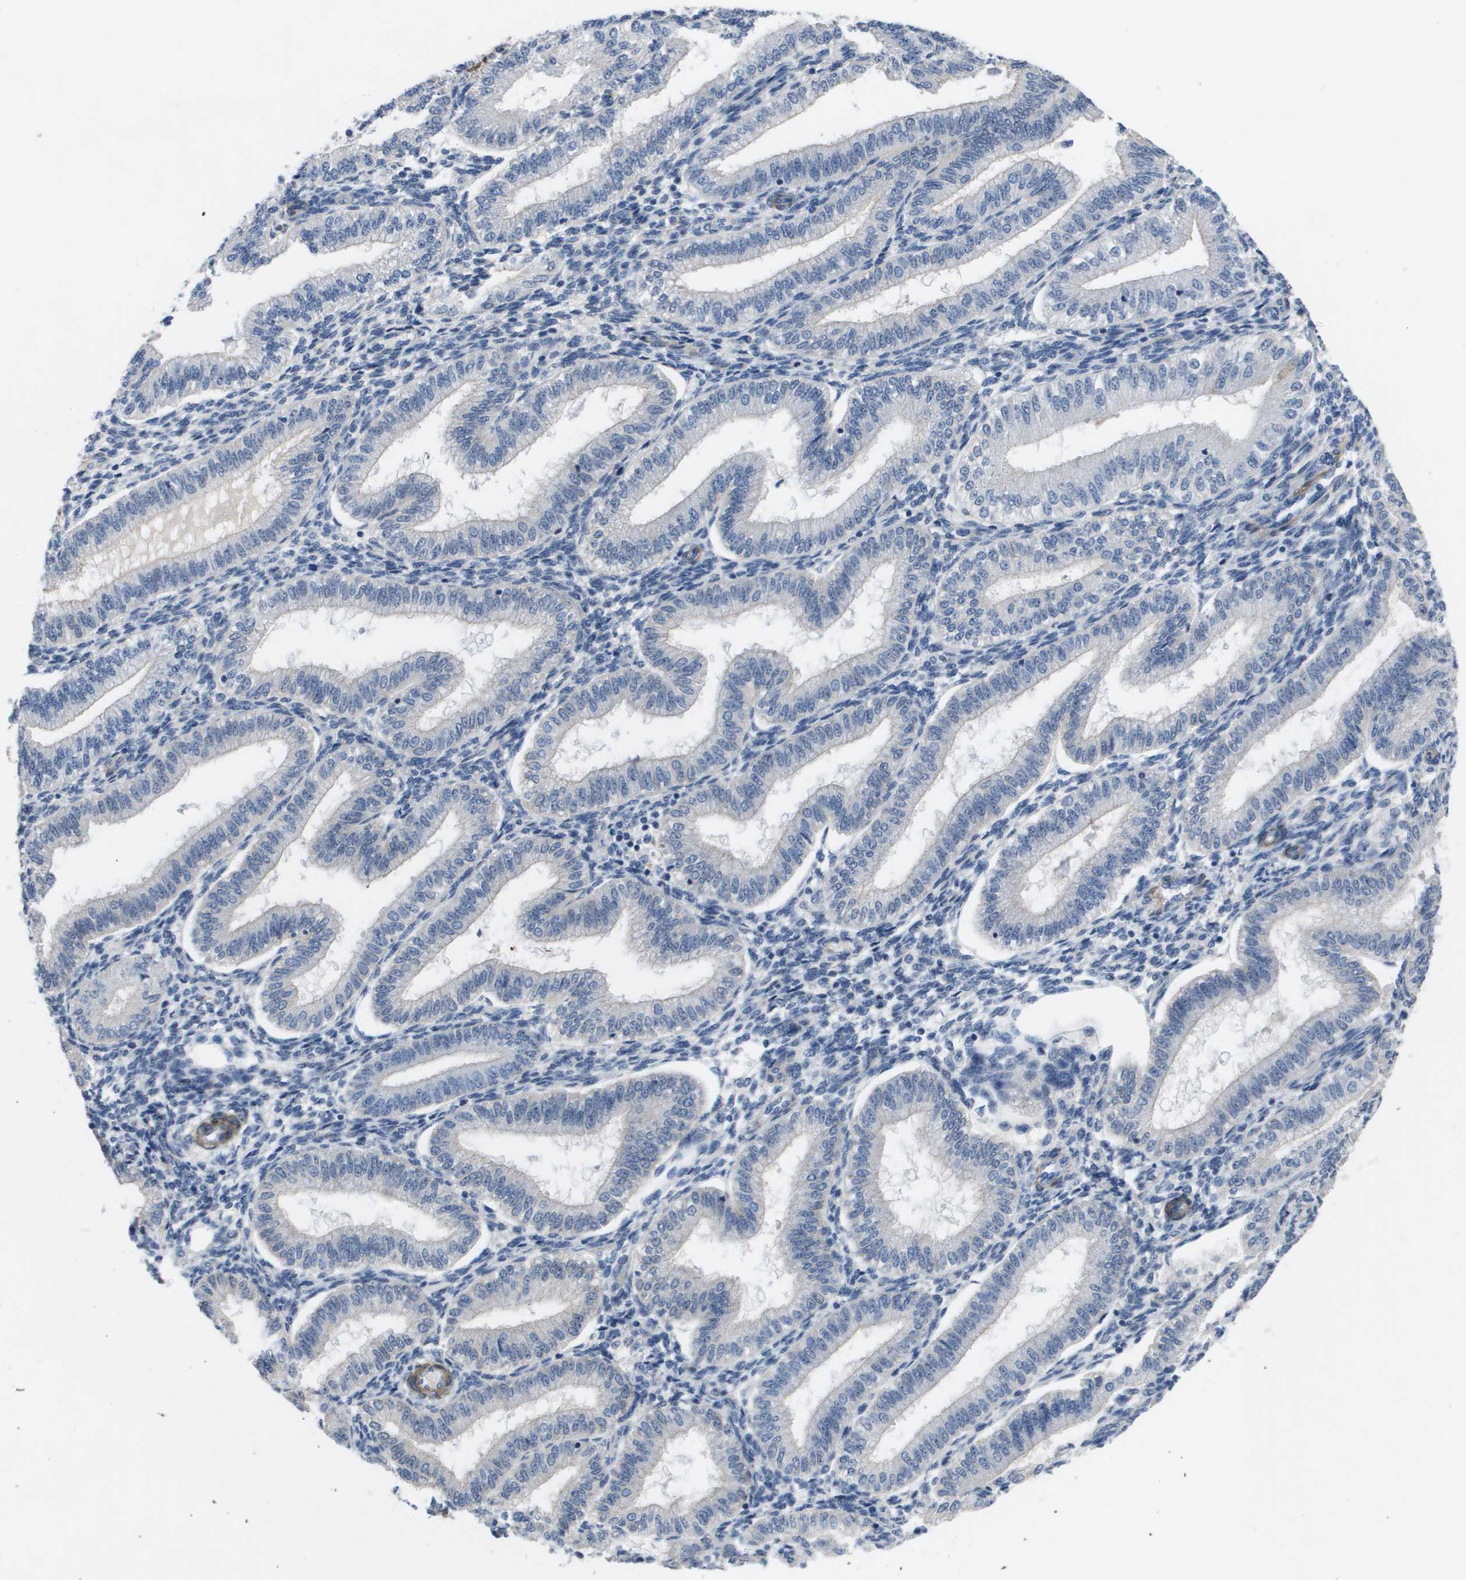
{"staining": {"intensity": "negative", "quantity": "none", "location": "none"}, "tissue": "endometrium", "cell_type": "Cells in endometrial stroma", "image_type": "normal", "snomed": [{"axis": "morphology", "description": "Normal tissue, NOS"}, {"axis": "topography", "description": "Endometrium"}], "caption": "Immunohistochemical staining of normal human endometrium exhibits no significant expression in cells in endometrial stroma. (DAB immunohistochemistry with hematoxylin counter stain).", "gene": "LPP", "patient": {"sex": "female", "age": 39}}